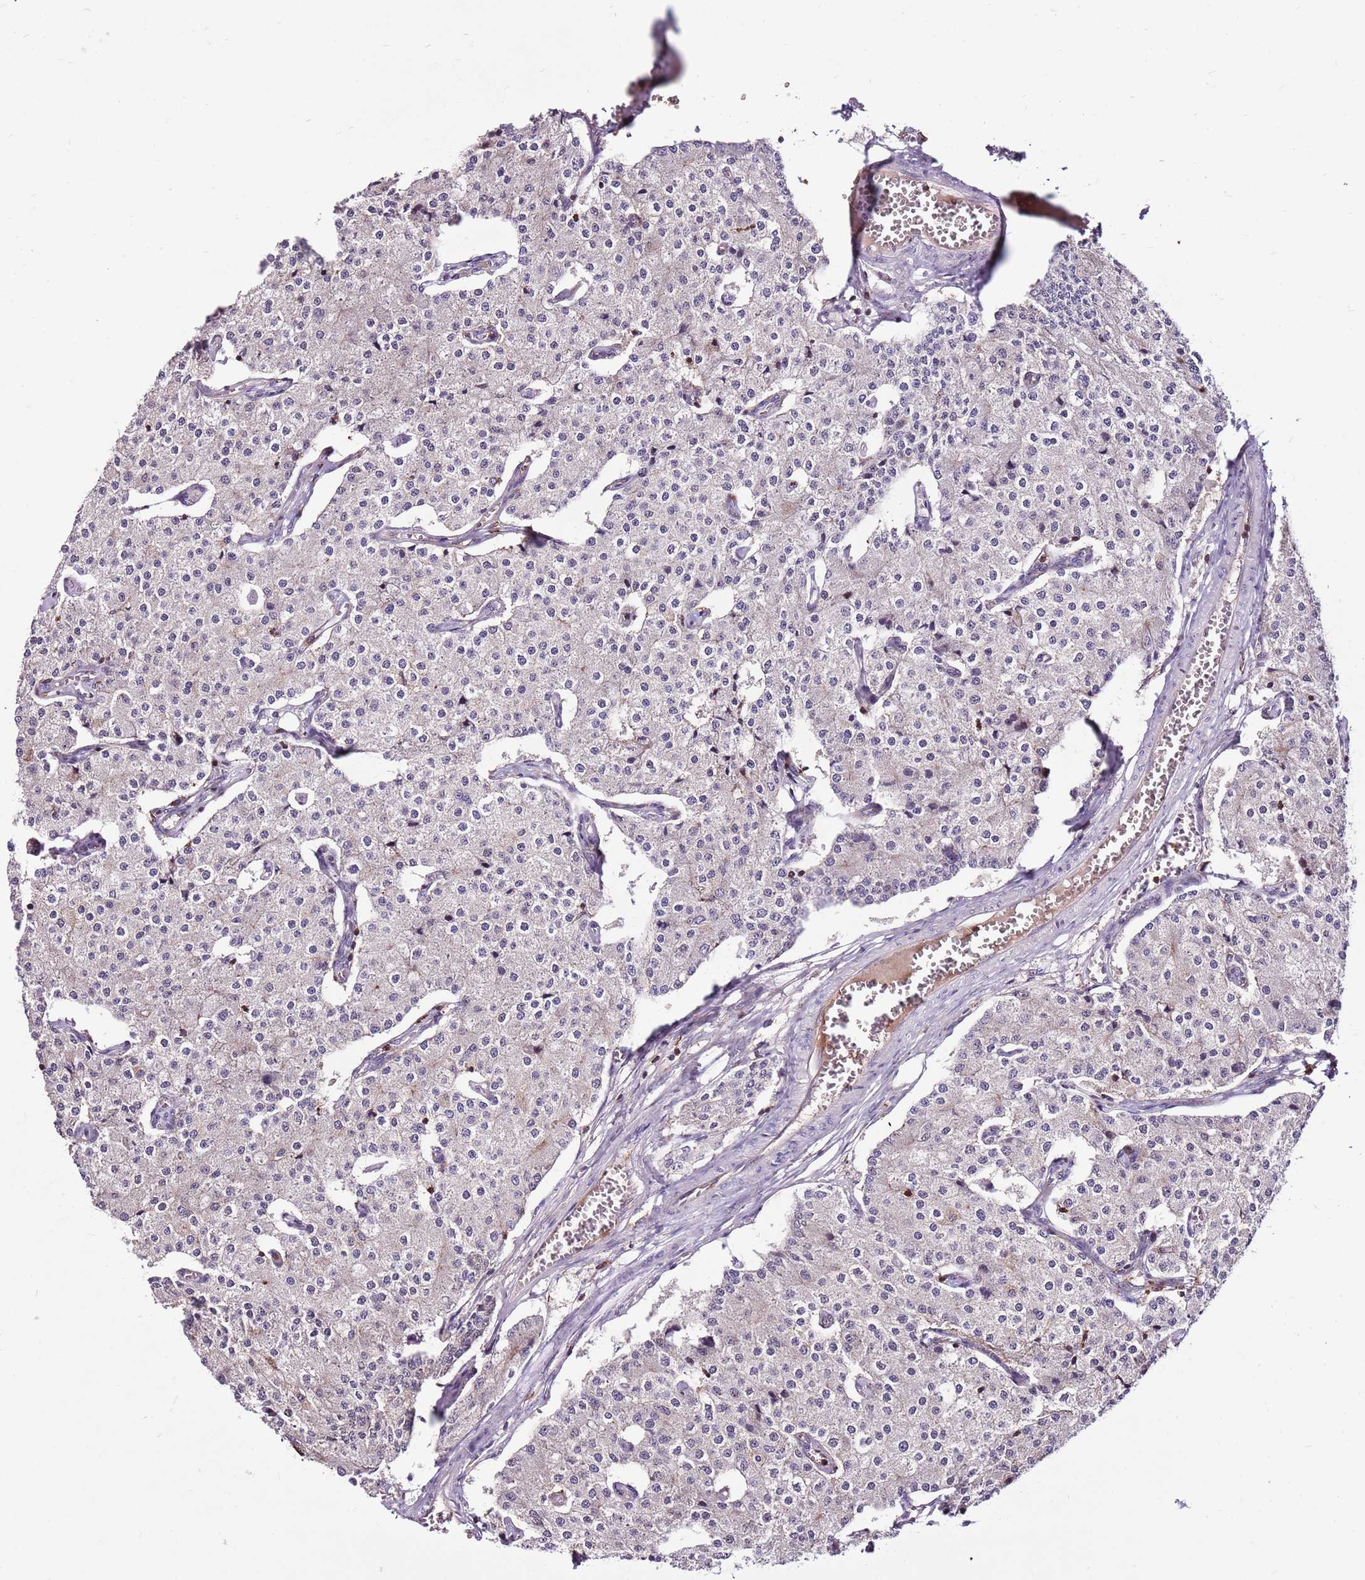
{"staining": {"intensity": "negative", "quantity": "none", "location": "none"}, "tissue": "carcinoid", "cell_type": "Tumor cells", "image_type": "cancer", "snomed": [{"axis": "morphology", "description": "Carcinoid, malignant, NOS"}, {"axis": "topography", "description": "Colon"}], "caption": "Protein analysis of malignant carcinoid reveals no significant positivity in tumor cells.", "gene": "ZSWIM1", "patient": {"sex": "female", "age": 52}}